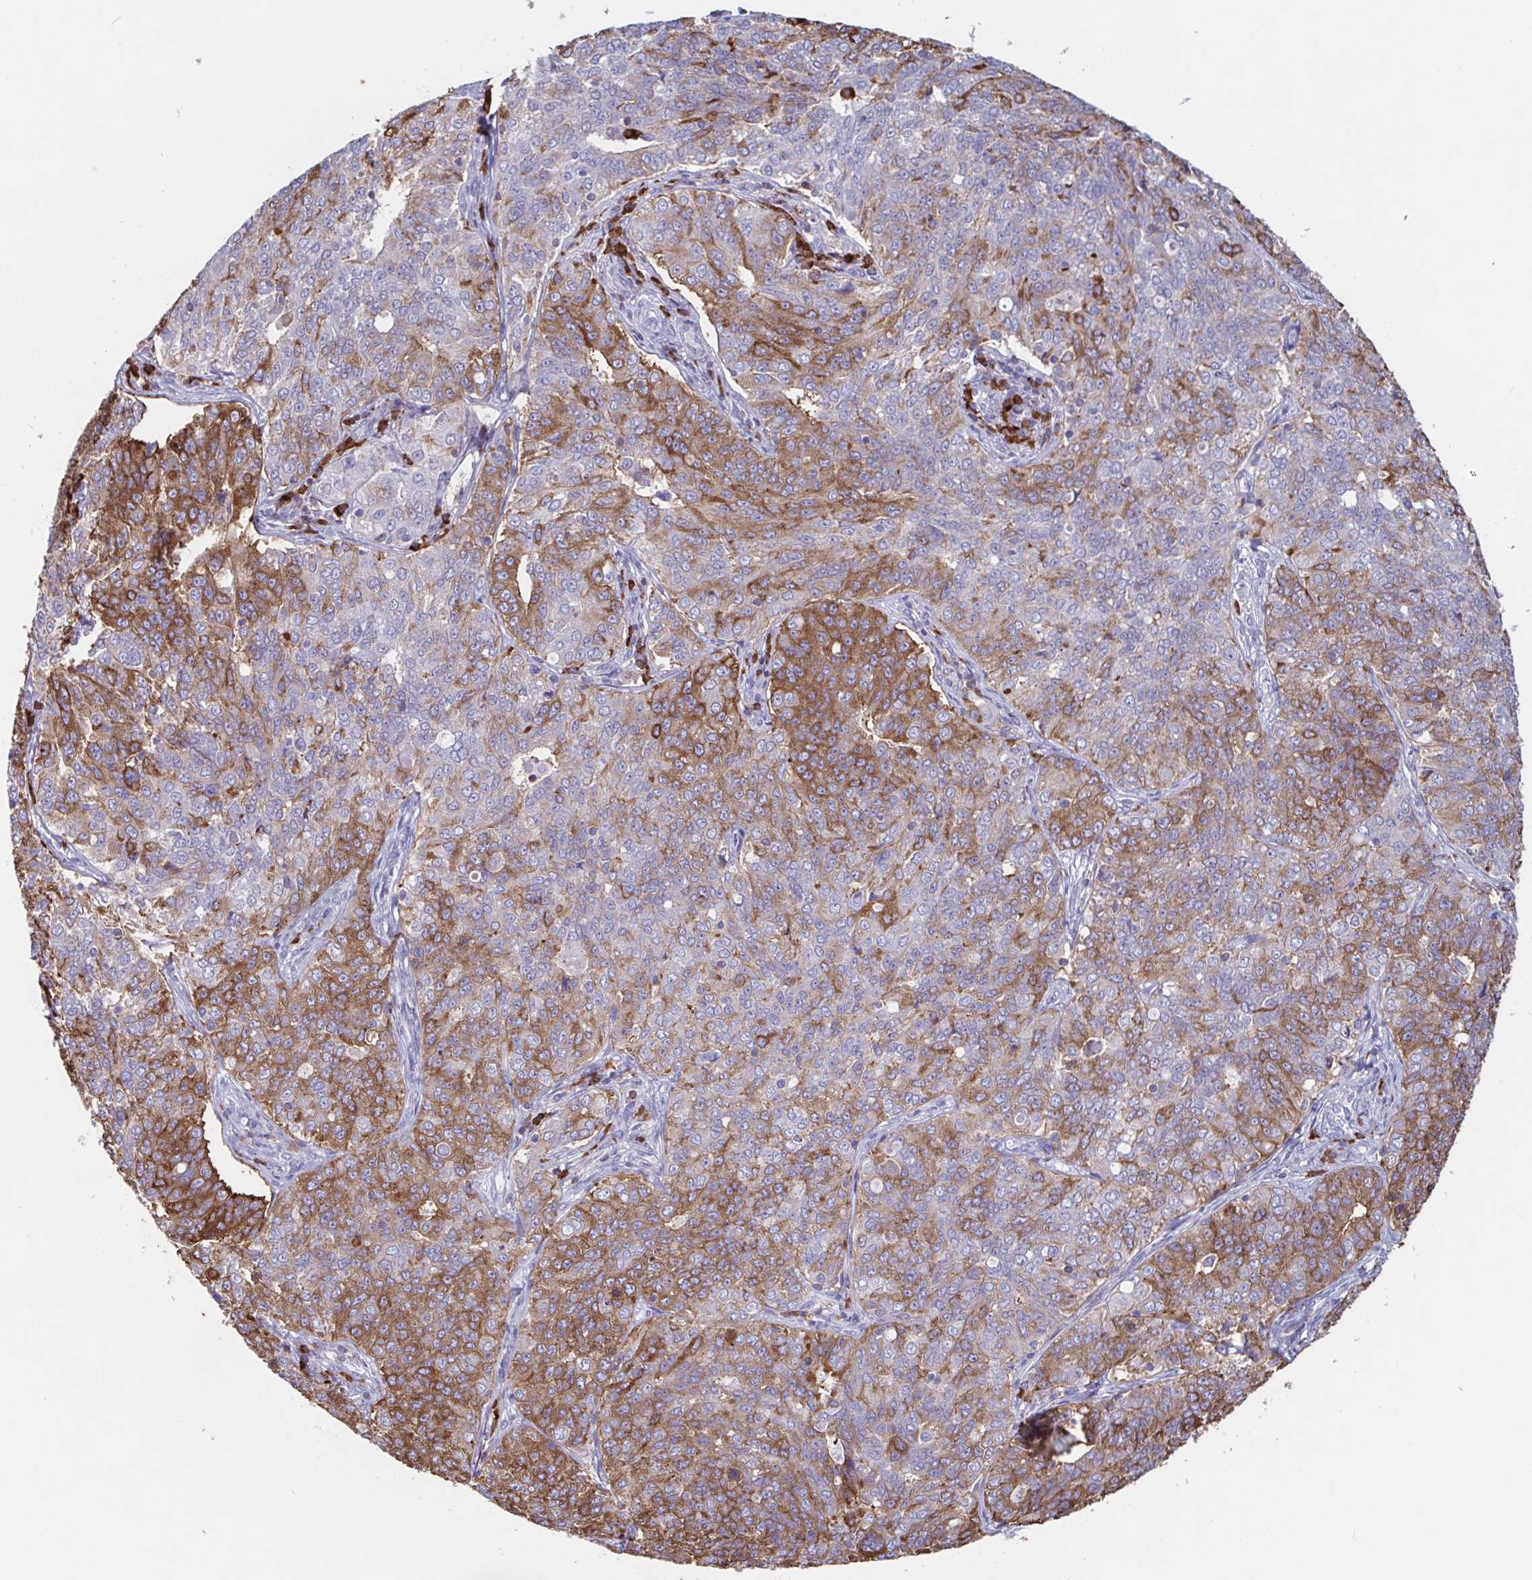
{"staining": {"intensity": "moderate", "quantity": "25%-75%", "location": "cytoplasmic/membranous"}, "tissue": "endometrial cancer", "cell_type": "Tumor cells", "image_type": "cancer", "snomed": [{"axis": "morphology", "description": "Adenocarcinoma, NOS"}, {"axis": "topography", "description": "Endometrium"}], "caption": "This photomicrograph shows endometrial adenocarcinoma stained with immunohistochemistry to label a protein in brown. The cytoplasmic/membranous of tumor cells show moderate positivity for the protein. Nuclei are counter-stained blue.", "gene": "TPD52", "patient": {"sex": "female", "age": 43}}